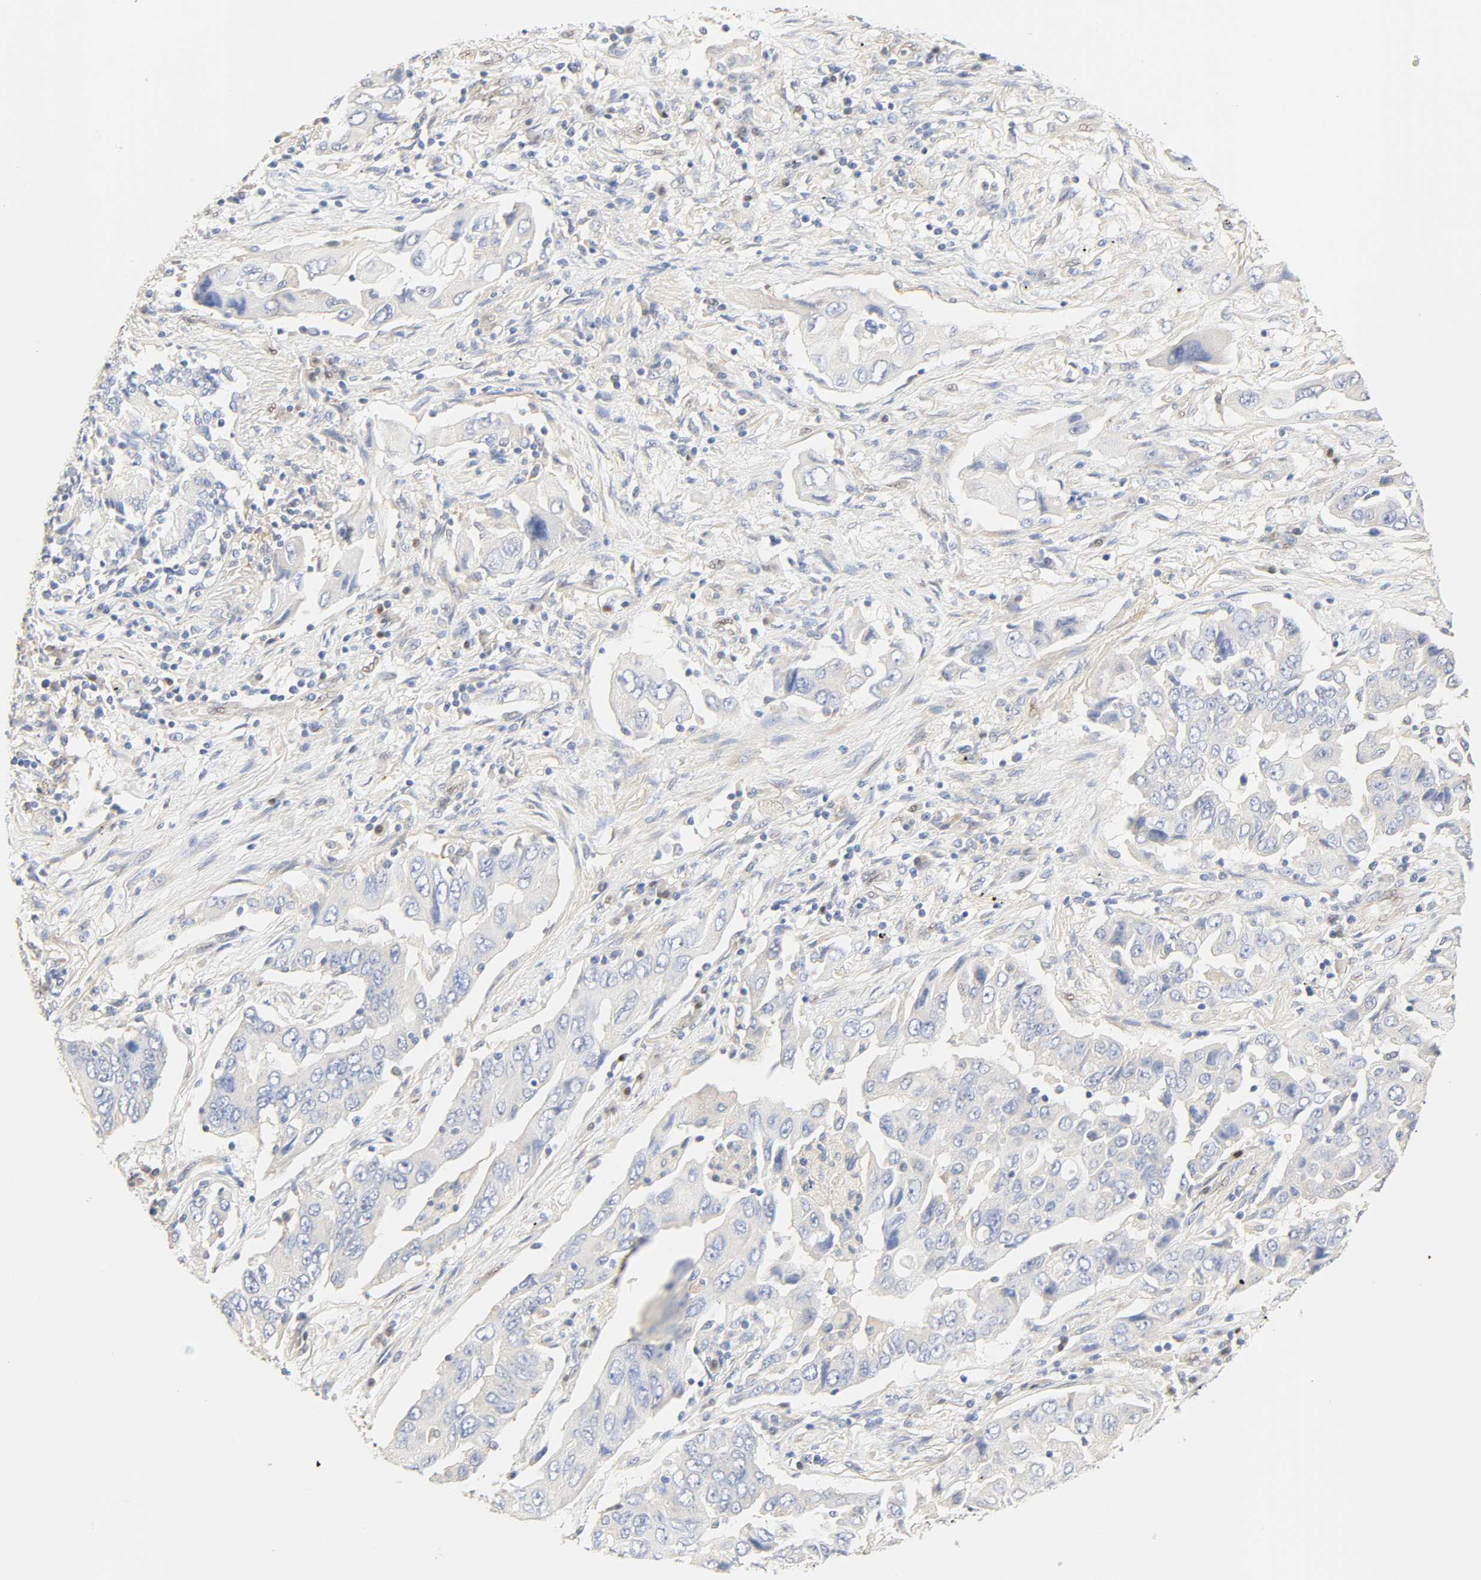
{"staining": {"intensity": "negative", "quantity": "none", "location": "none"}, "tissue": "lung cancer", "cell_type": "Tumor cells", "image_type": "cancer", "snomed": [{"axis": "morphology", "description": "Adenocarcinoma, NOS"}, {"axis": "topography", "description": "Lung"}], "caption": "High power microscopy photomicrograph of an immunohistochemistry (IHC) photomicrograph of lung adenocarcinoma, revealing no significant expression in tumor cells.", "gene": "BORCS8-MEF2B", "patient": {"sex": "female", "age": 65}}